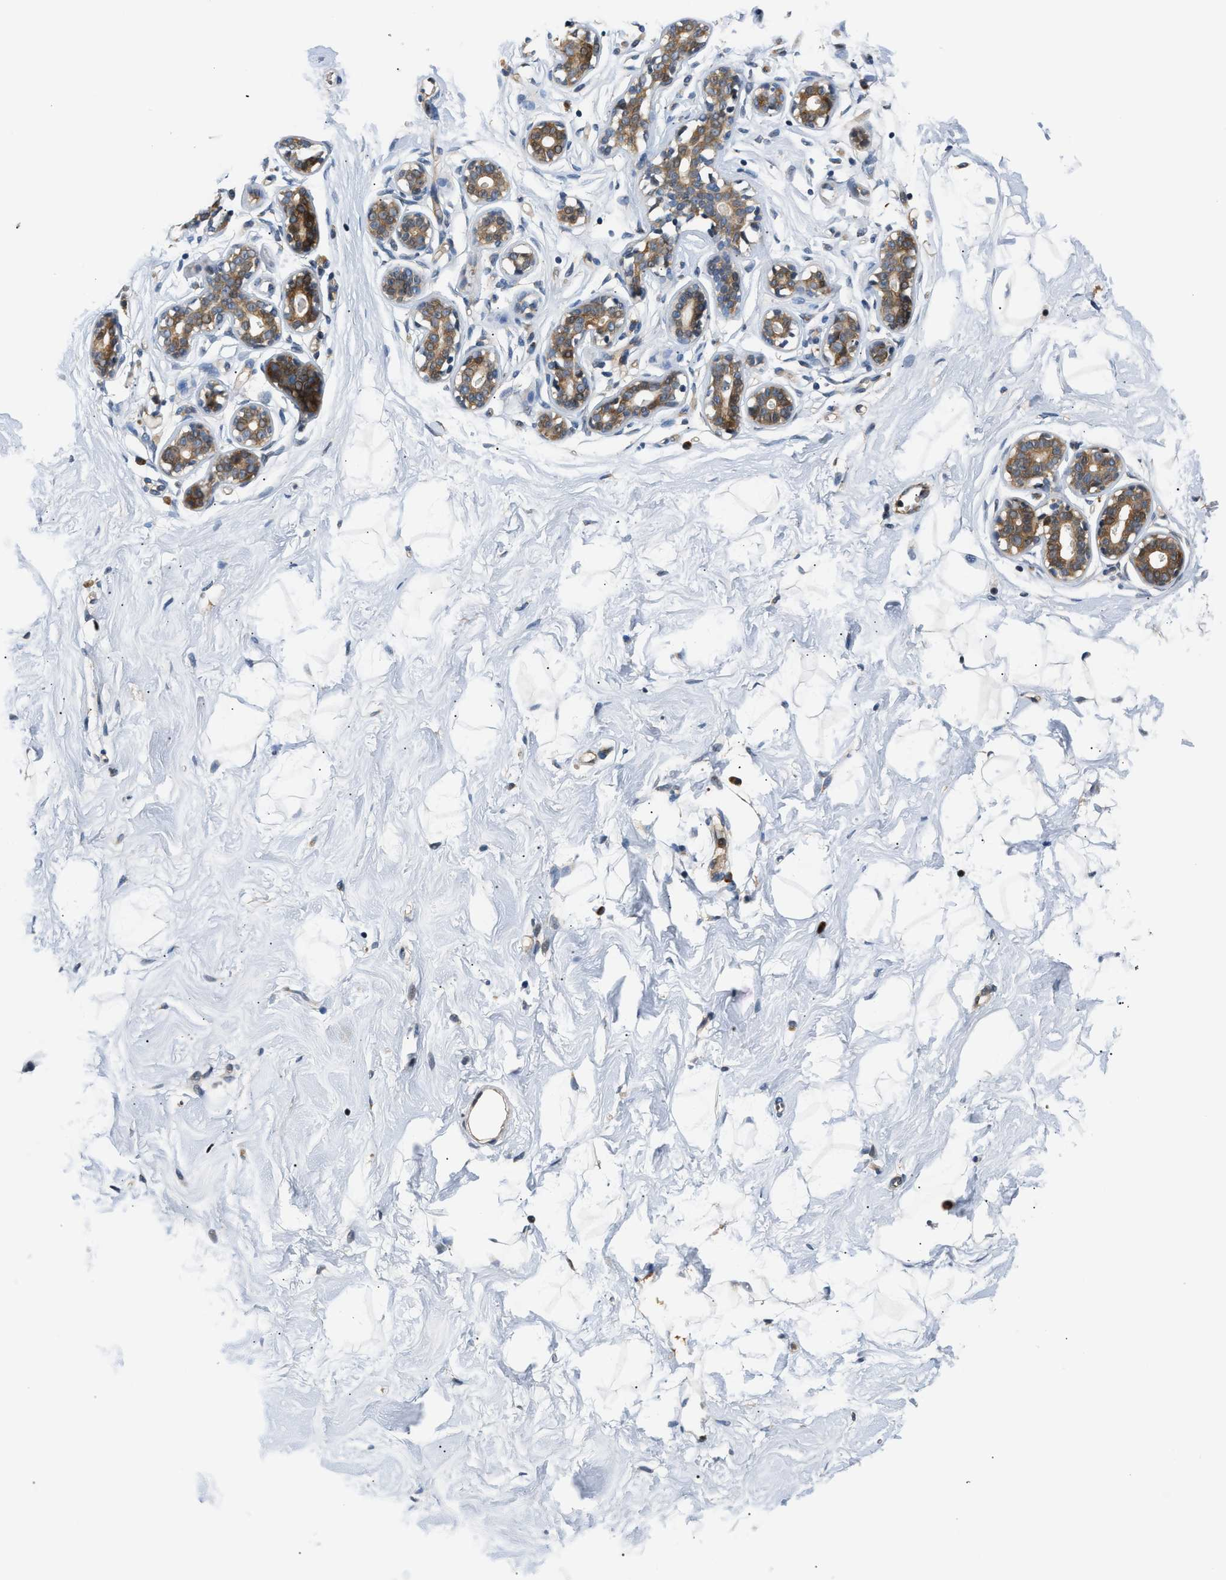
{"staining": {"intensity": "negative", "quantity": "none", "location": "none"}, "tissue": "breast", "cell_type": "Adipocytes", "image_type": "normal", "snomed": [{"axis": "morphology", "description": "Normal tissue, NOS"}, {"axis": "topography", "description": "Breast"}], "caption": "DAB immunohistochemical staining of benign breast displays no significant staining in adipocytes. (DAB (3,3'-diaminobenzidine) immunohistochemistry (IHC) with hematoxylin counter stain).", "gene": "TNIP2", "patient": {"sex": "female", "age": 23}}